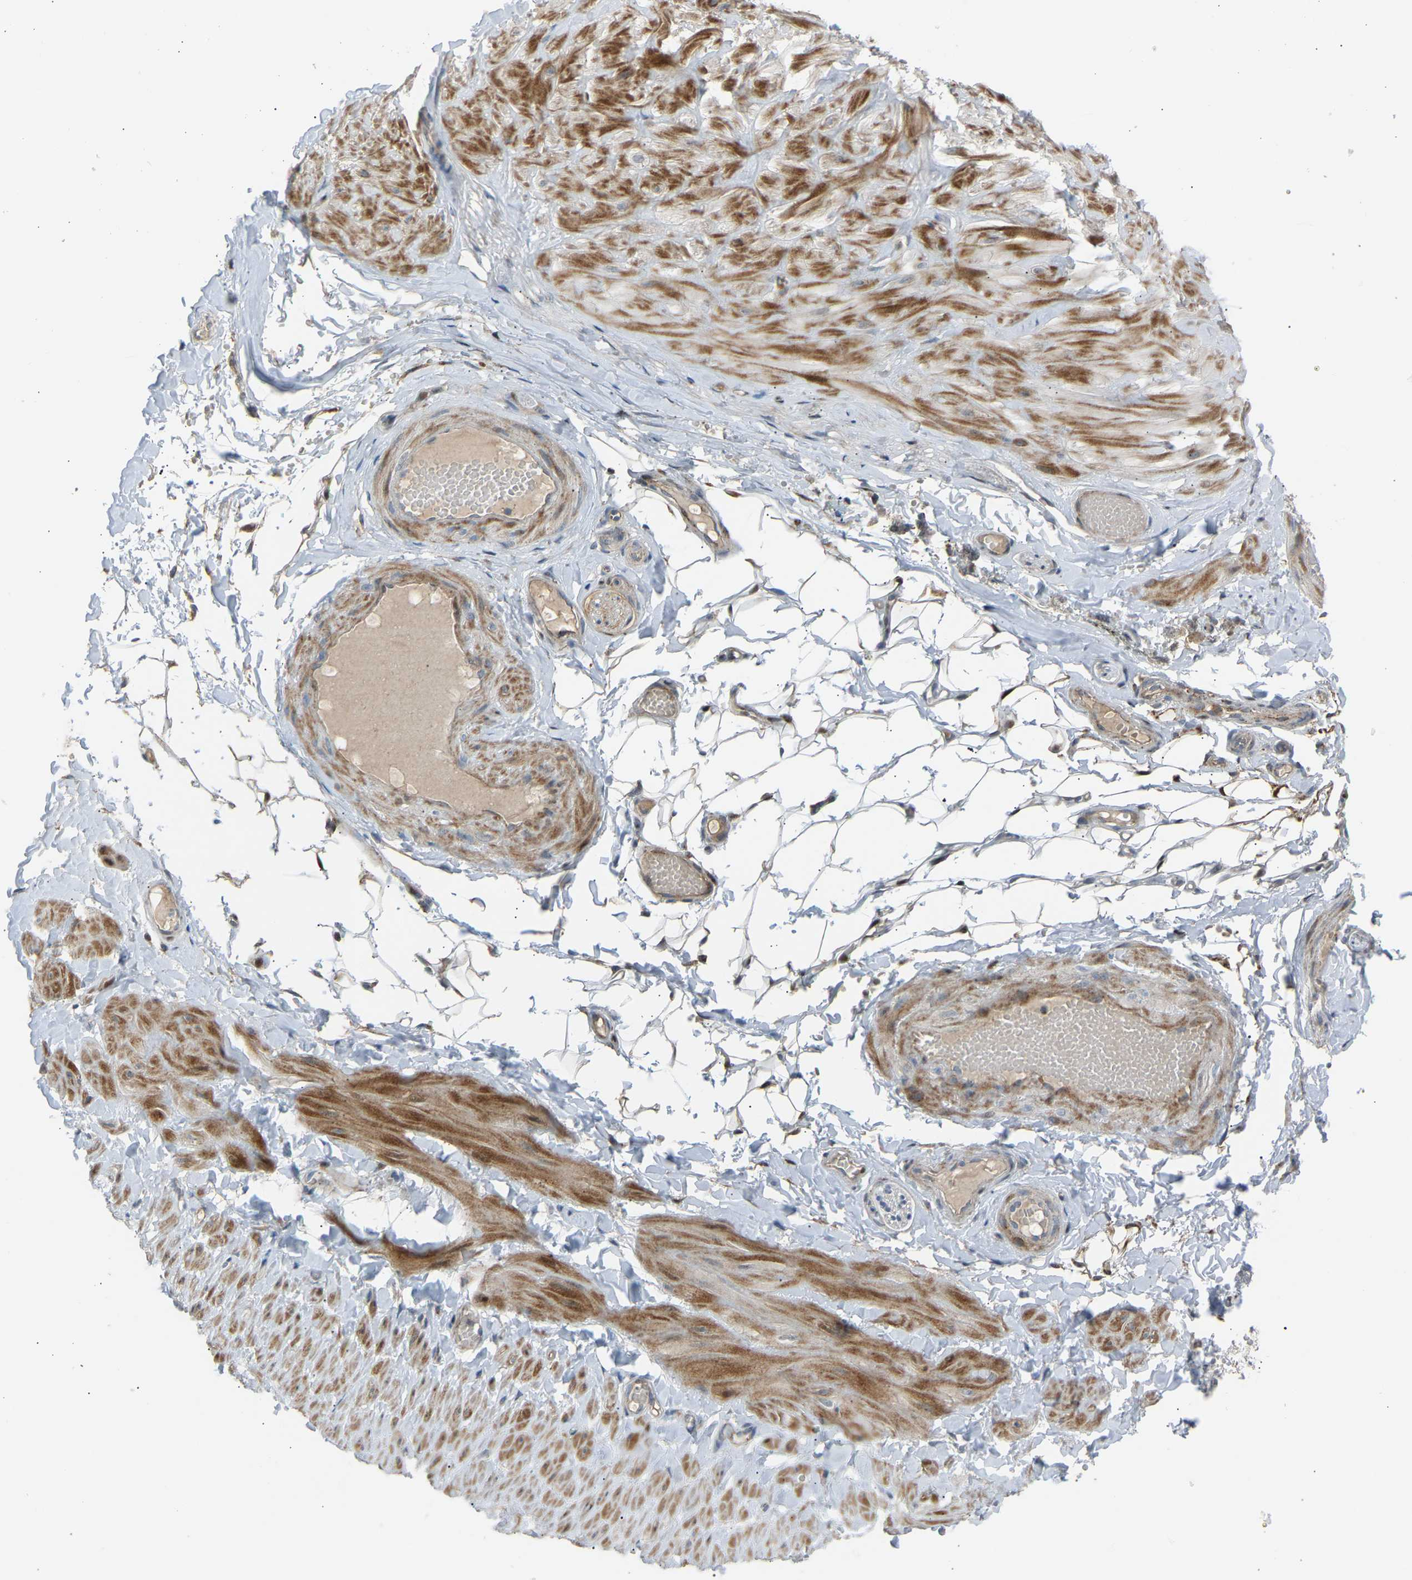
{"staining": {"intensity": "weak", "quantity": ">75%", "location": "cytoplasmic/membranous"}, "tissue": "adipose tissue", "cell_type": "Adipocytes", "image_type": "normal", "snomed": [{"axis": "morphology", "description": "Normal tissue, NOS"}, {"axis": "topography", "description": "Adipose tissue"}, {"axis": "topography", "description": "Vascular tissue"}, {"axis": "topography", "description": "Peripheral nerve tissue"}], "caption": "Protein expression analysis of unremarkable adipose tissue exhibits weak cytoplasmic/membranous staining in approximately >75% of adipocytes. The staining is performed using DAB (3,3'-diaminobenzidine) brown chromogen to label protein expression. The nuclei are counter-stained blue using hematoxylin.", "gene": "VPS41", "patient": {"sex": "male", "age": 25}}